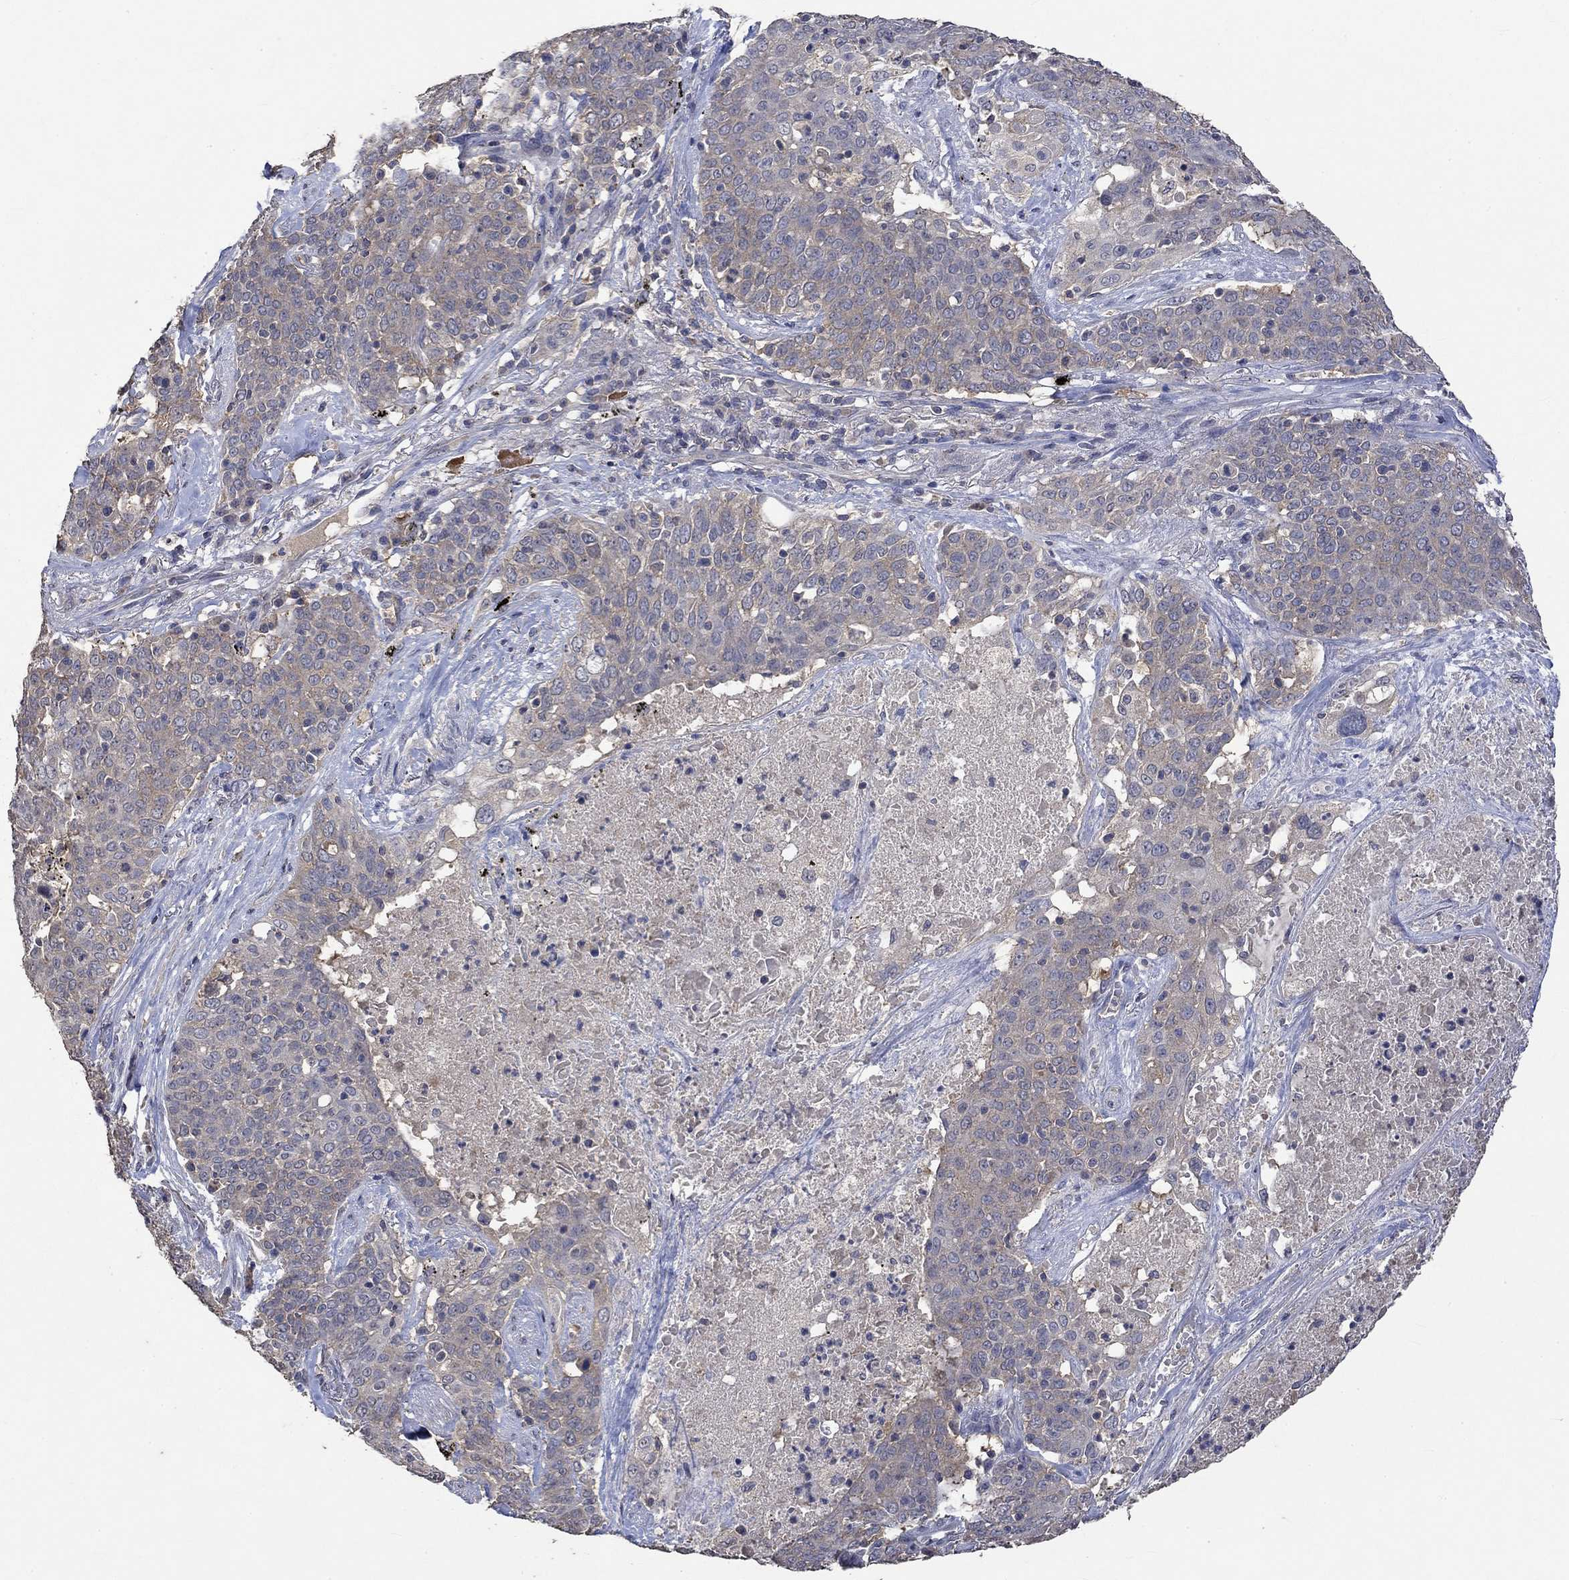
{"staining": {"intensity": "weak", "quantity": "<25%", "location": "cytoplasmic/membranous"}, "tissue": "lung cancer", "cell_type": "Tumor cells", "image_type": "cancer", "snomed": [{"axis": "morphology", "description": "Squamous cell carcinoma, NOS"}, {"axis": "topography", "description": "Lung"}], "caption": "IHC of human lung cancer (squamous cell carcinoma) displays no staining in tumor cells.", "gene": "PTPN20", "patient": {"sex": "male", "age": 82}}